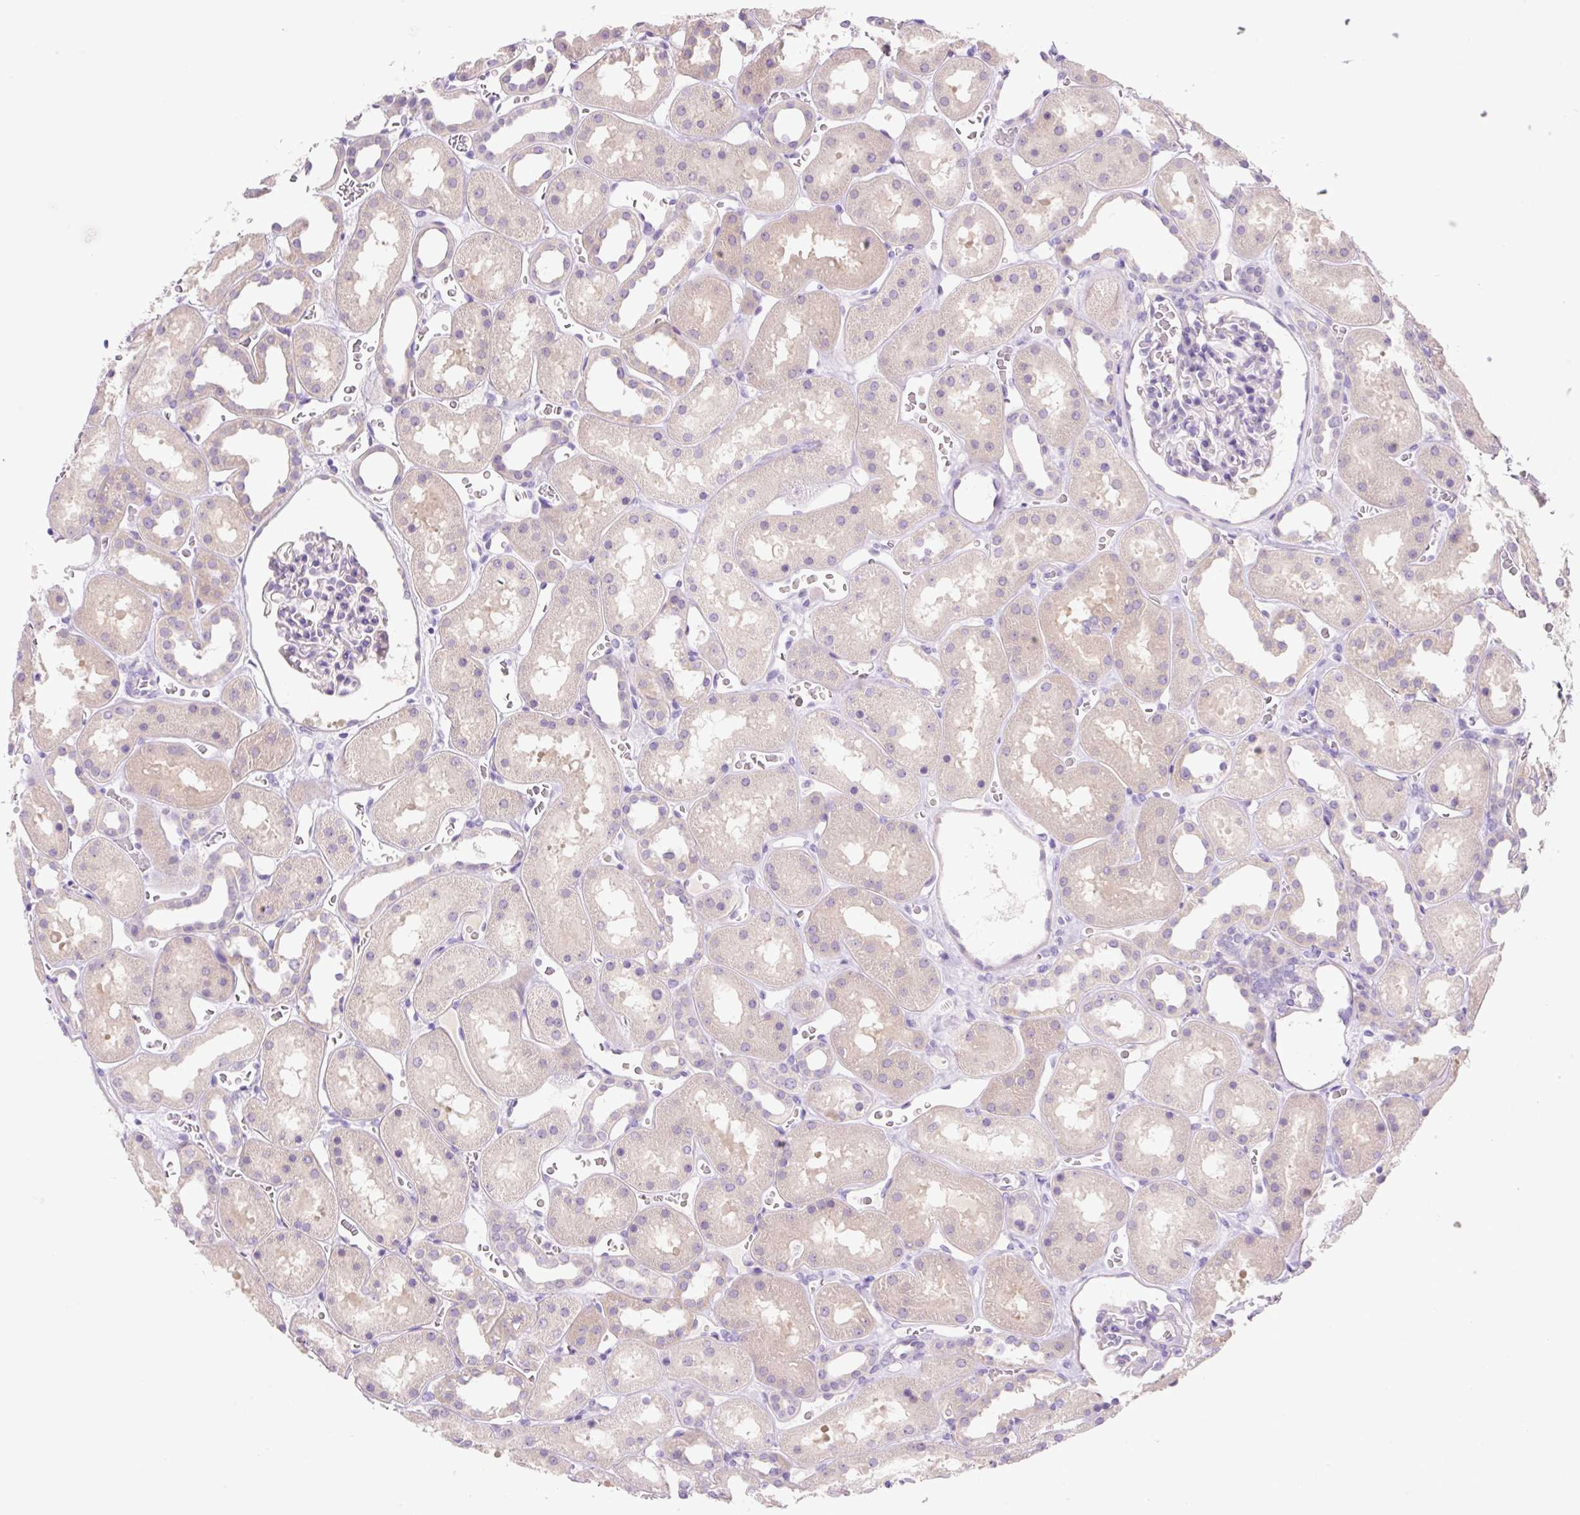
{"staining": {"intensity": "negative", "quantity": "none", "location": "none"}, "tissue": "kidney", "cell_type": "Cells in glomeruli", "image_type": "normal", "snomed": [{"axis": "morphology", "description": "Normal tissue, NOS"}, {"axis": "topography", "description": "Kidney"}], "caption": "Immunohistochemical staining of benign kidney exhibits no significant staining in cells in glomeruli. (DAB (3,3'-diaminobenzidine) IHC, high magnification).", "gene": "CELF6", "patient": {"sex": "female", "age": 41}}